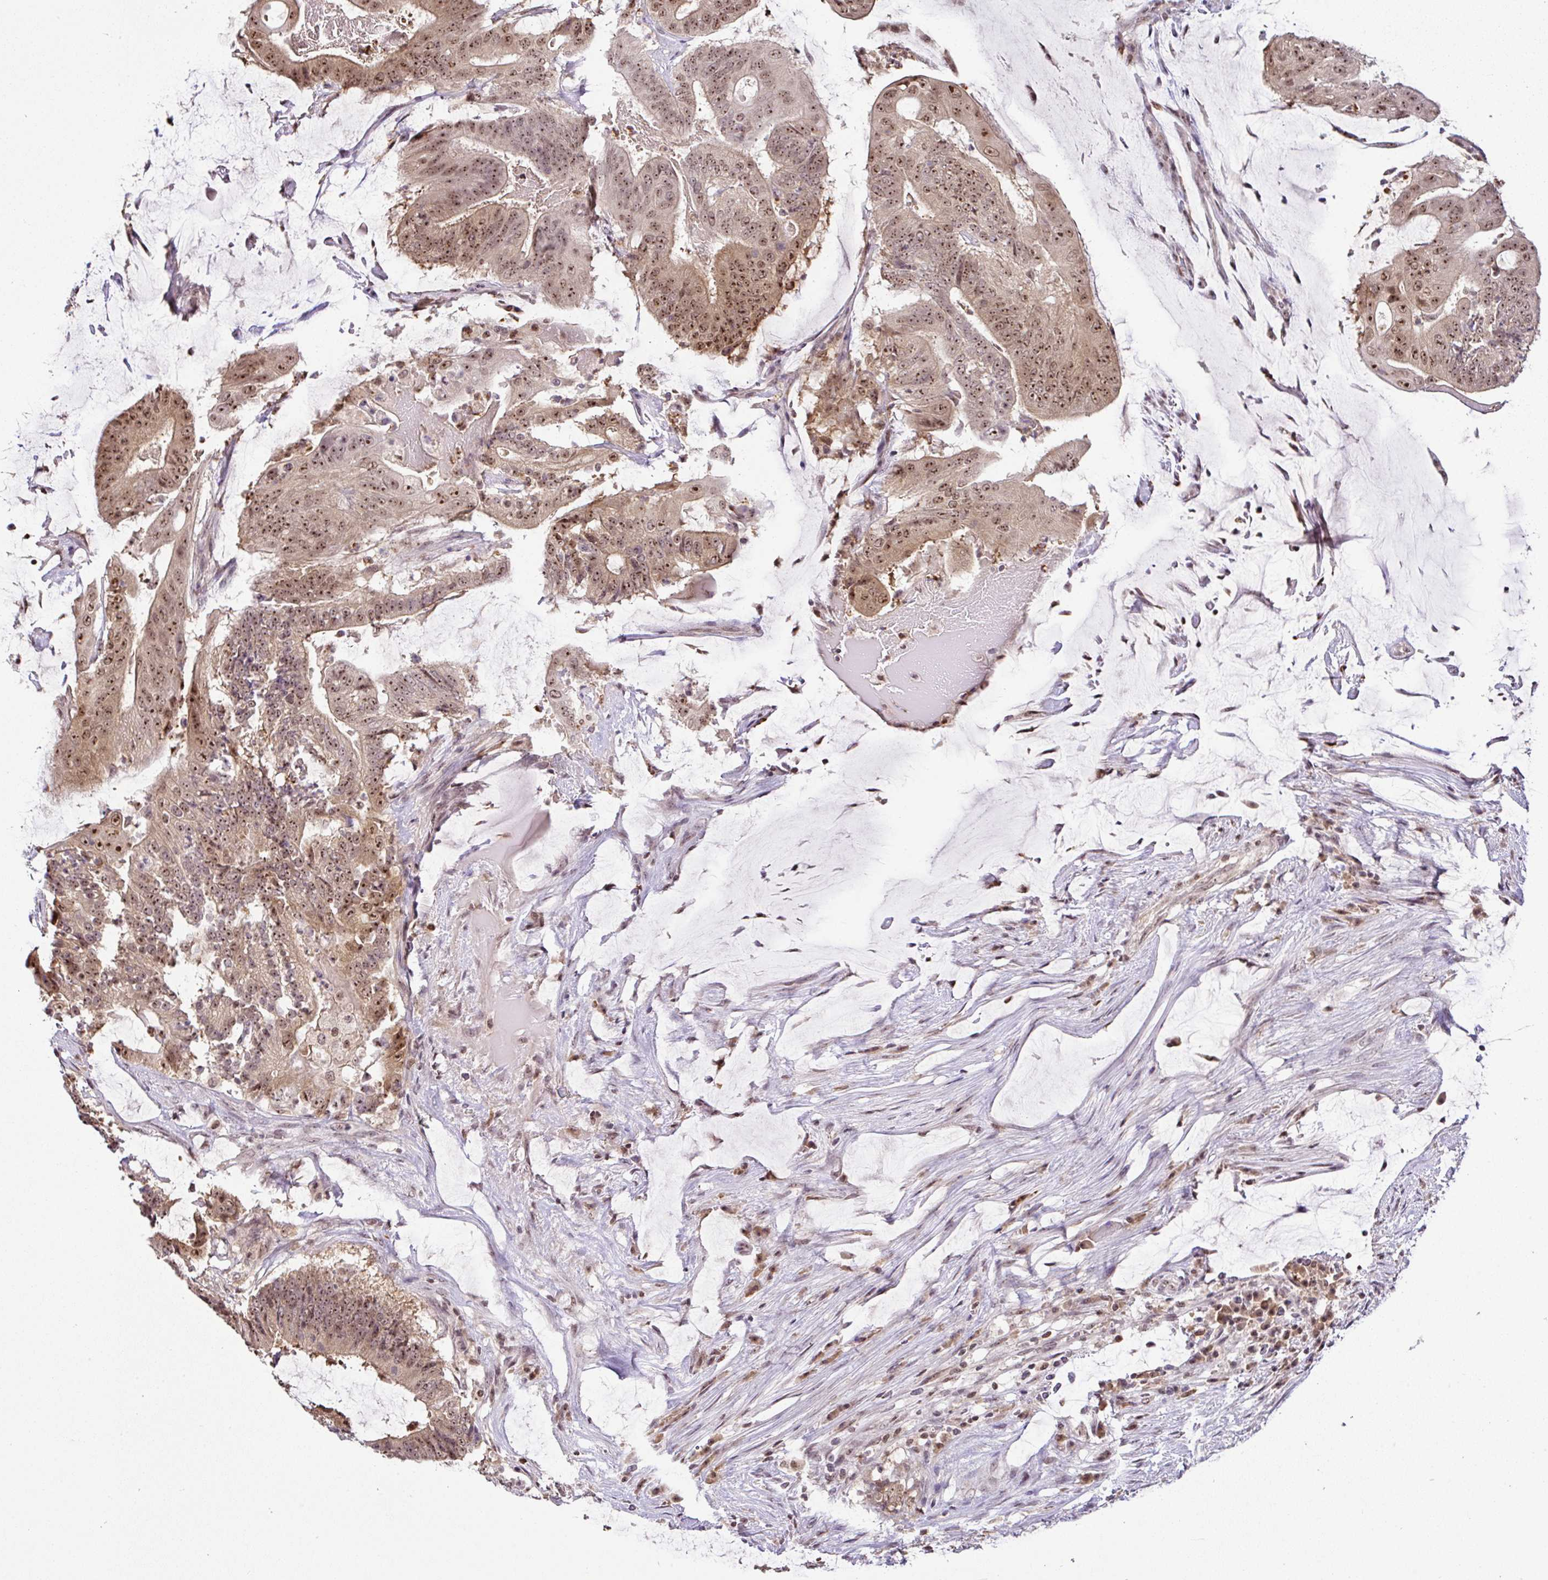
{"staining": {"intensity": "moderate", "quantity": ">75%", "location": "nuclear"}, "tissue": "colorectal cancer", "cell_type": "Tumor cells", "image_type": "cancer", "snomed": [{"axis": "morphology", "description": "Adenocarcinoma, NOS"}, {"axis": "topography", "description": "Colon"}], "caption": "This micrograph shows IHC staining of human colorectal adenocarcinoma, with medium moderate nuclear staining in approximately >75% of tumor cells.", "gene": "PTPN2", "patient": {"sex": "female", "age": 43}}